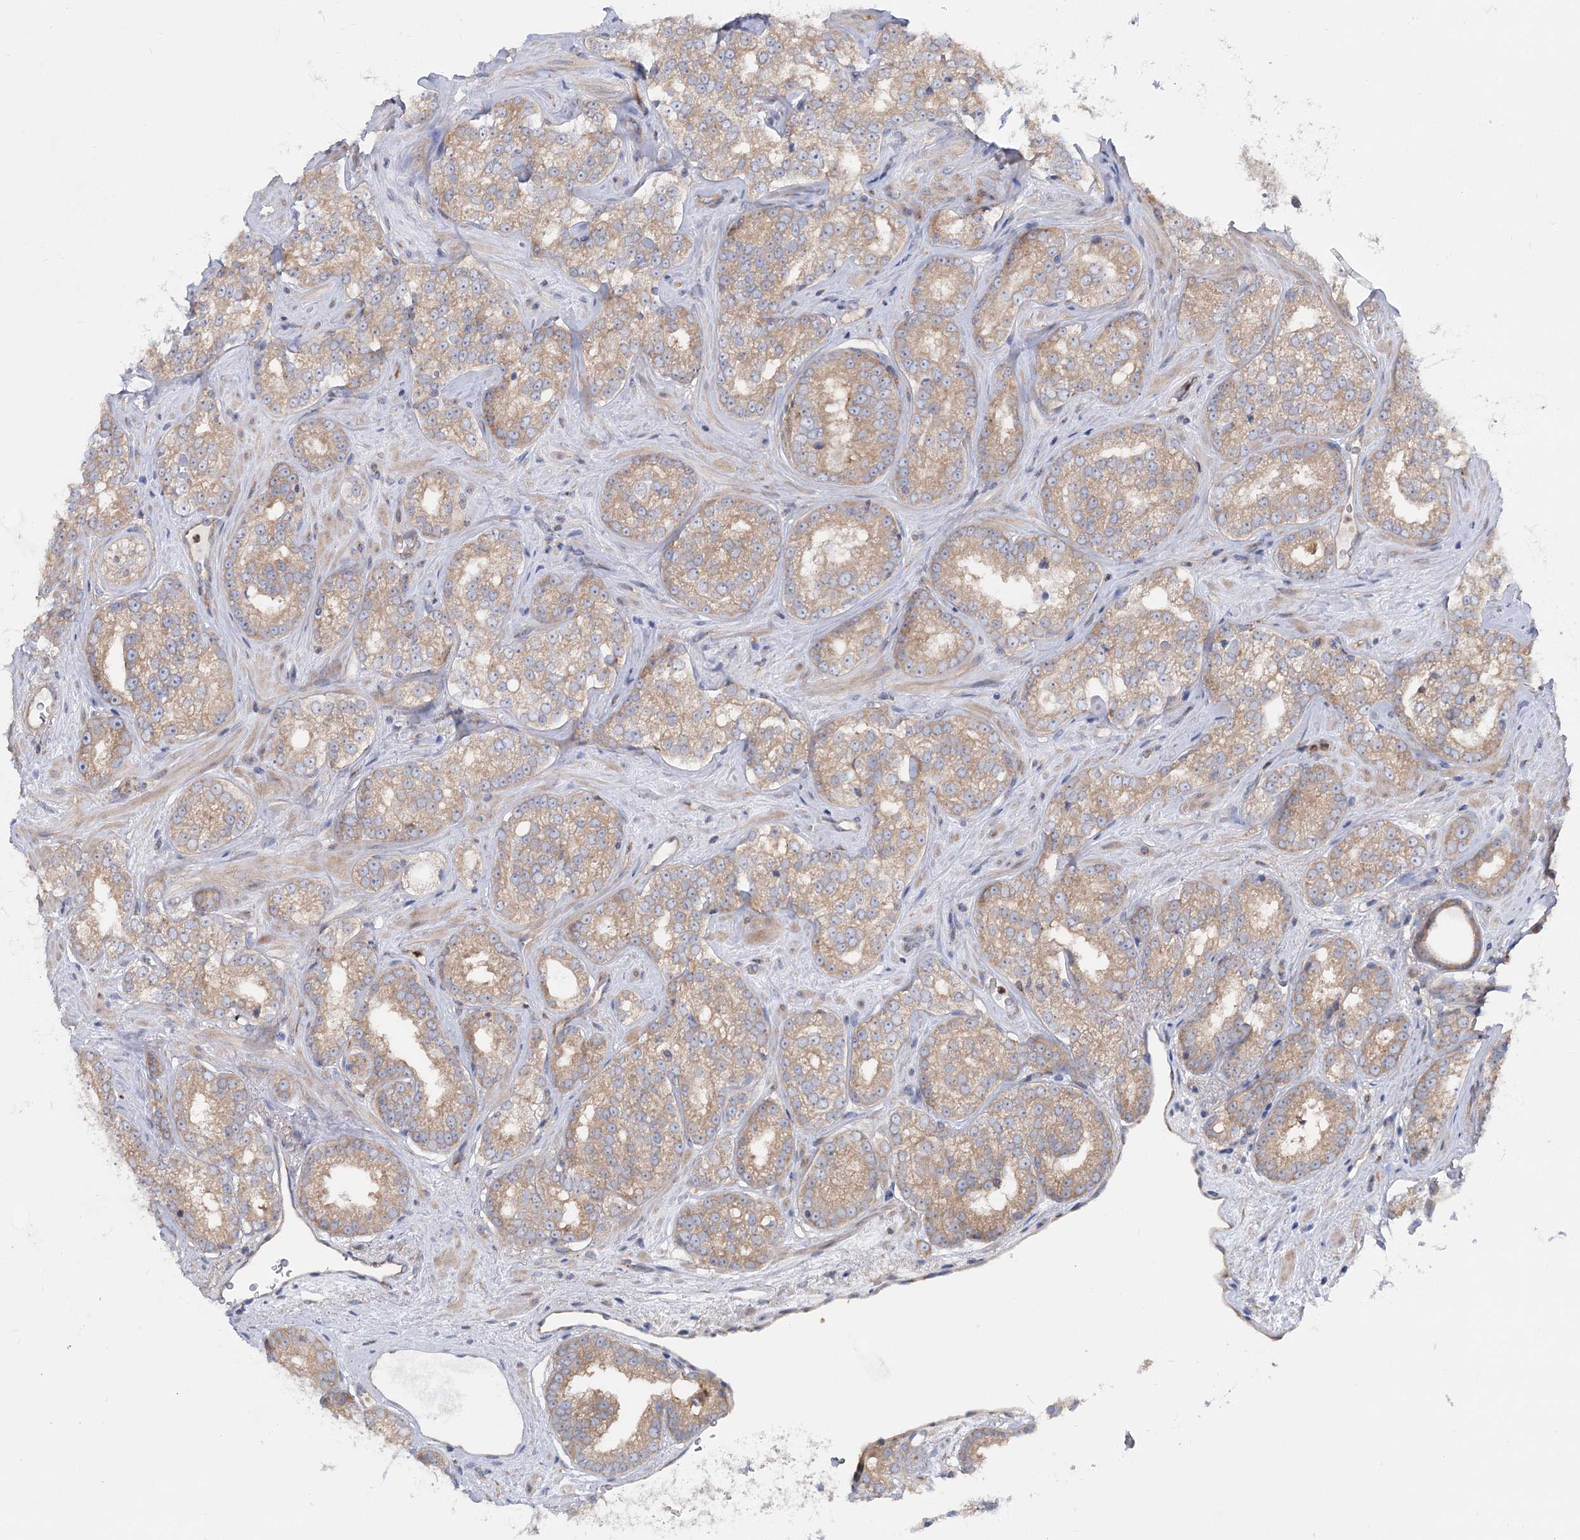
{"staining": {"intensity": "moderate", "quantity": ">75%", "location": "cytoplasmic/membranous"}, "tissue": "prostate cancer", "cell_type": "Tumor cells", "image_type": "cancer", "snomed": [{"axis": "morphology", "description": "Normal tissue, NOS"}, {"axis": "morphology", "description": "Adenocarcinoma, High grade"}, {"axis": "topography", "description": "Prostate"}], "caption": "High-power microscopy captured an IHC image of prostate high-grade adenocarcinoma, revealing moderate cytoplasmic/membranous positivity in about >75% of tumor cells.", "gene": "SCN11A", "patient": {"sex": "male", "age": 83}}